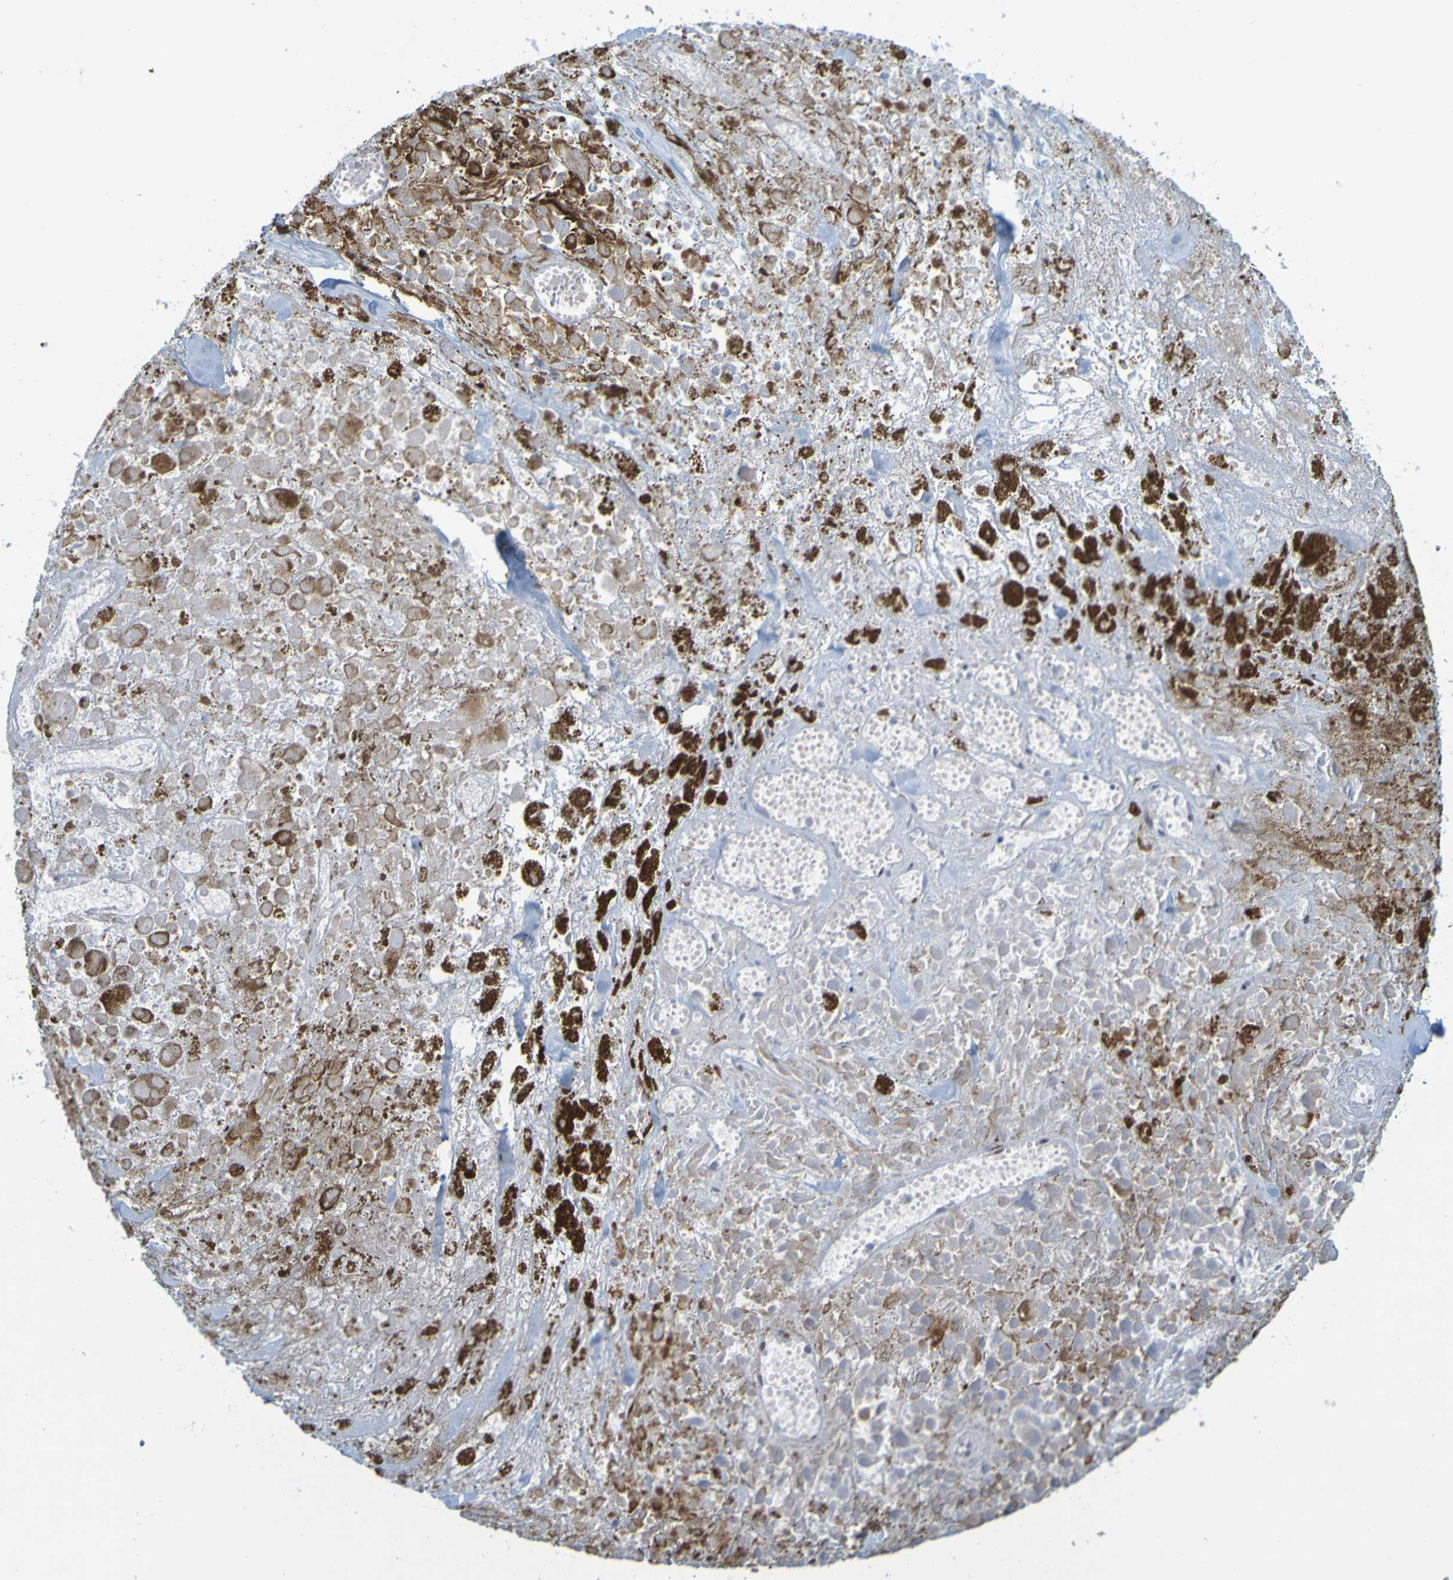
{"staining": {"intensity": "weak", "quantity": "<25%", "location": "cytoplasmic/membranous"}, "tissue": "melanoma", "cell_type": "Tumor cells", "image_type": "cancer", "snomed": [{"axis": "morphology", "description": "Malignant melanoma, Metastatic site"}, {"axis": "topography", "description": "Lymph node"}], "caption": "Micrograph shows no protein expression in tumor cells of malignant melanoma (metastatic site) tissue. (DAB IHC, high magnification).", "gene": "MAG", "patient": {"sex": "male", "age": 59}}